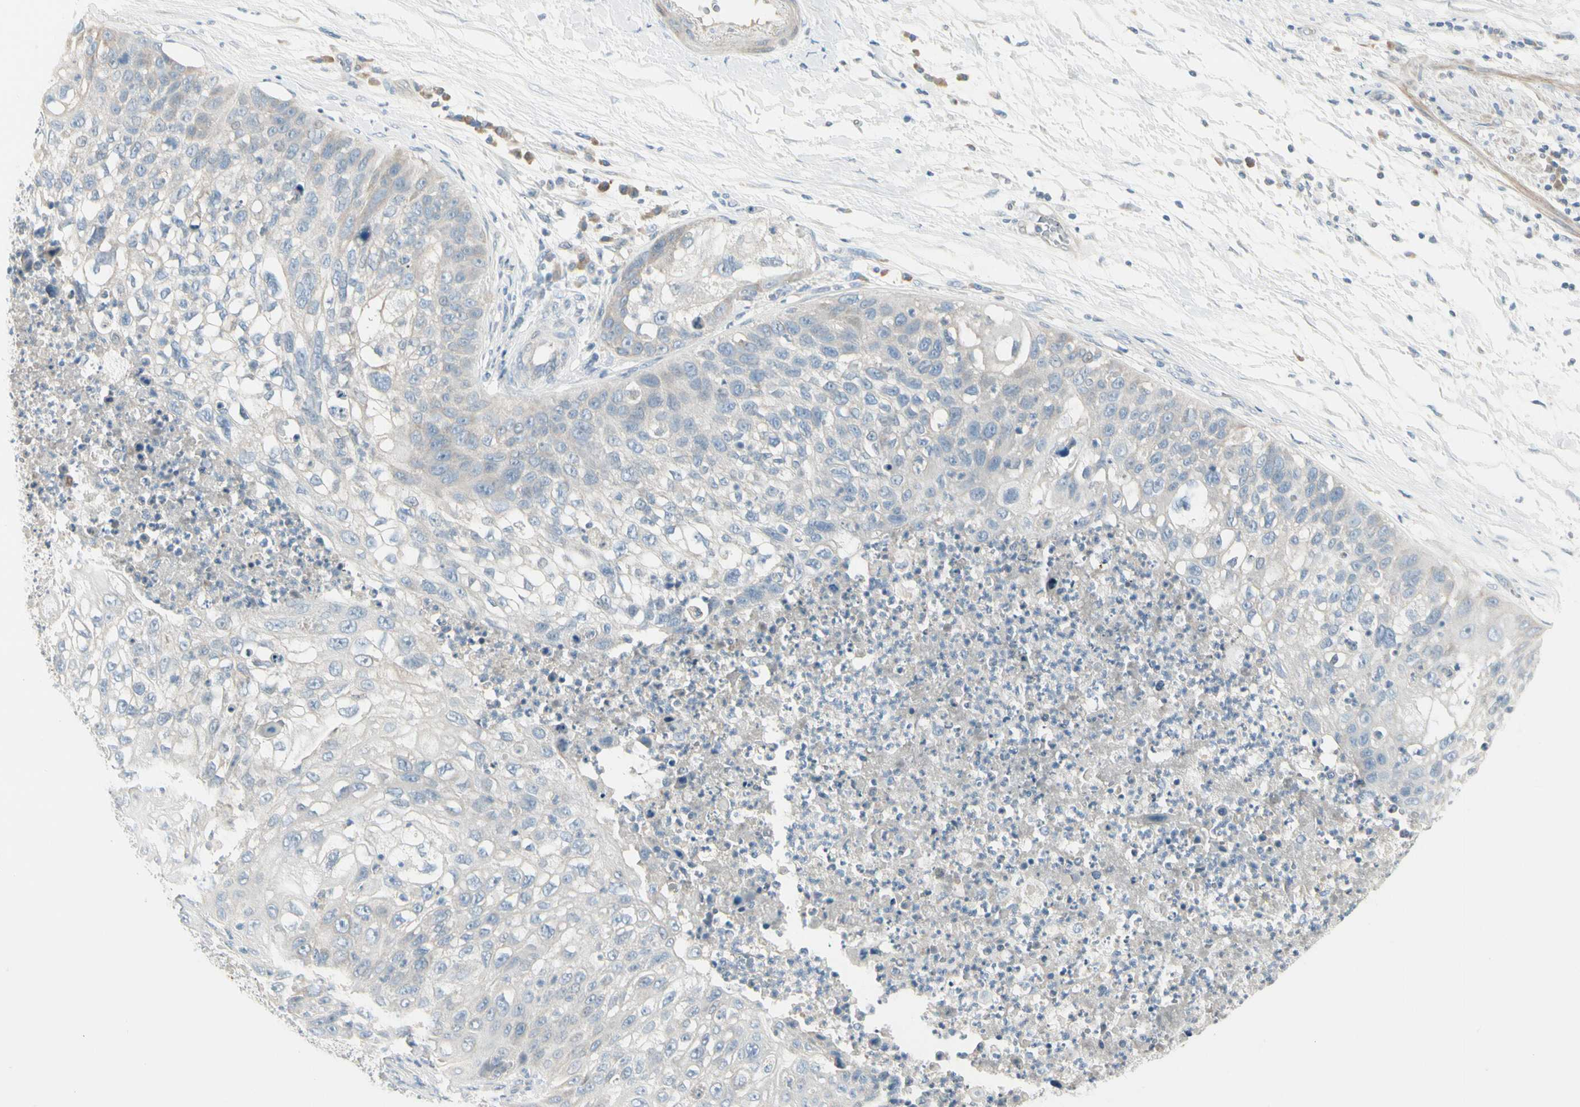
{"staining": {"intensity": "weak", "quantity": "<25%", "location": "cytoplasmic/membranous"}, "tissue": "lung cancer", "cell_type": "Tumor cells", "image_type": "cancer", "snomed": [{"axis": "morphology", "description": "Inflammation, NOS"}, {"axis": "morphology", "description": "Squamous cell carcinoma, NOS"}, {"axis": "topography", "description": "Lymph node"}, {"axis": "topography", "description": "Soft tissue"}, {"axis": "topography", "description": "Lung"}], "caption": "Lung squamous cell carcinoma was stained to show a protein in brown. There is no significant positivity in tumor cells.", "gene": "CYP2E1", "patient": {"sex": "male", "age": 66}}